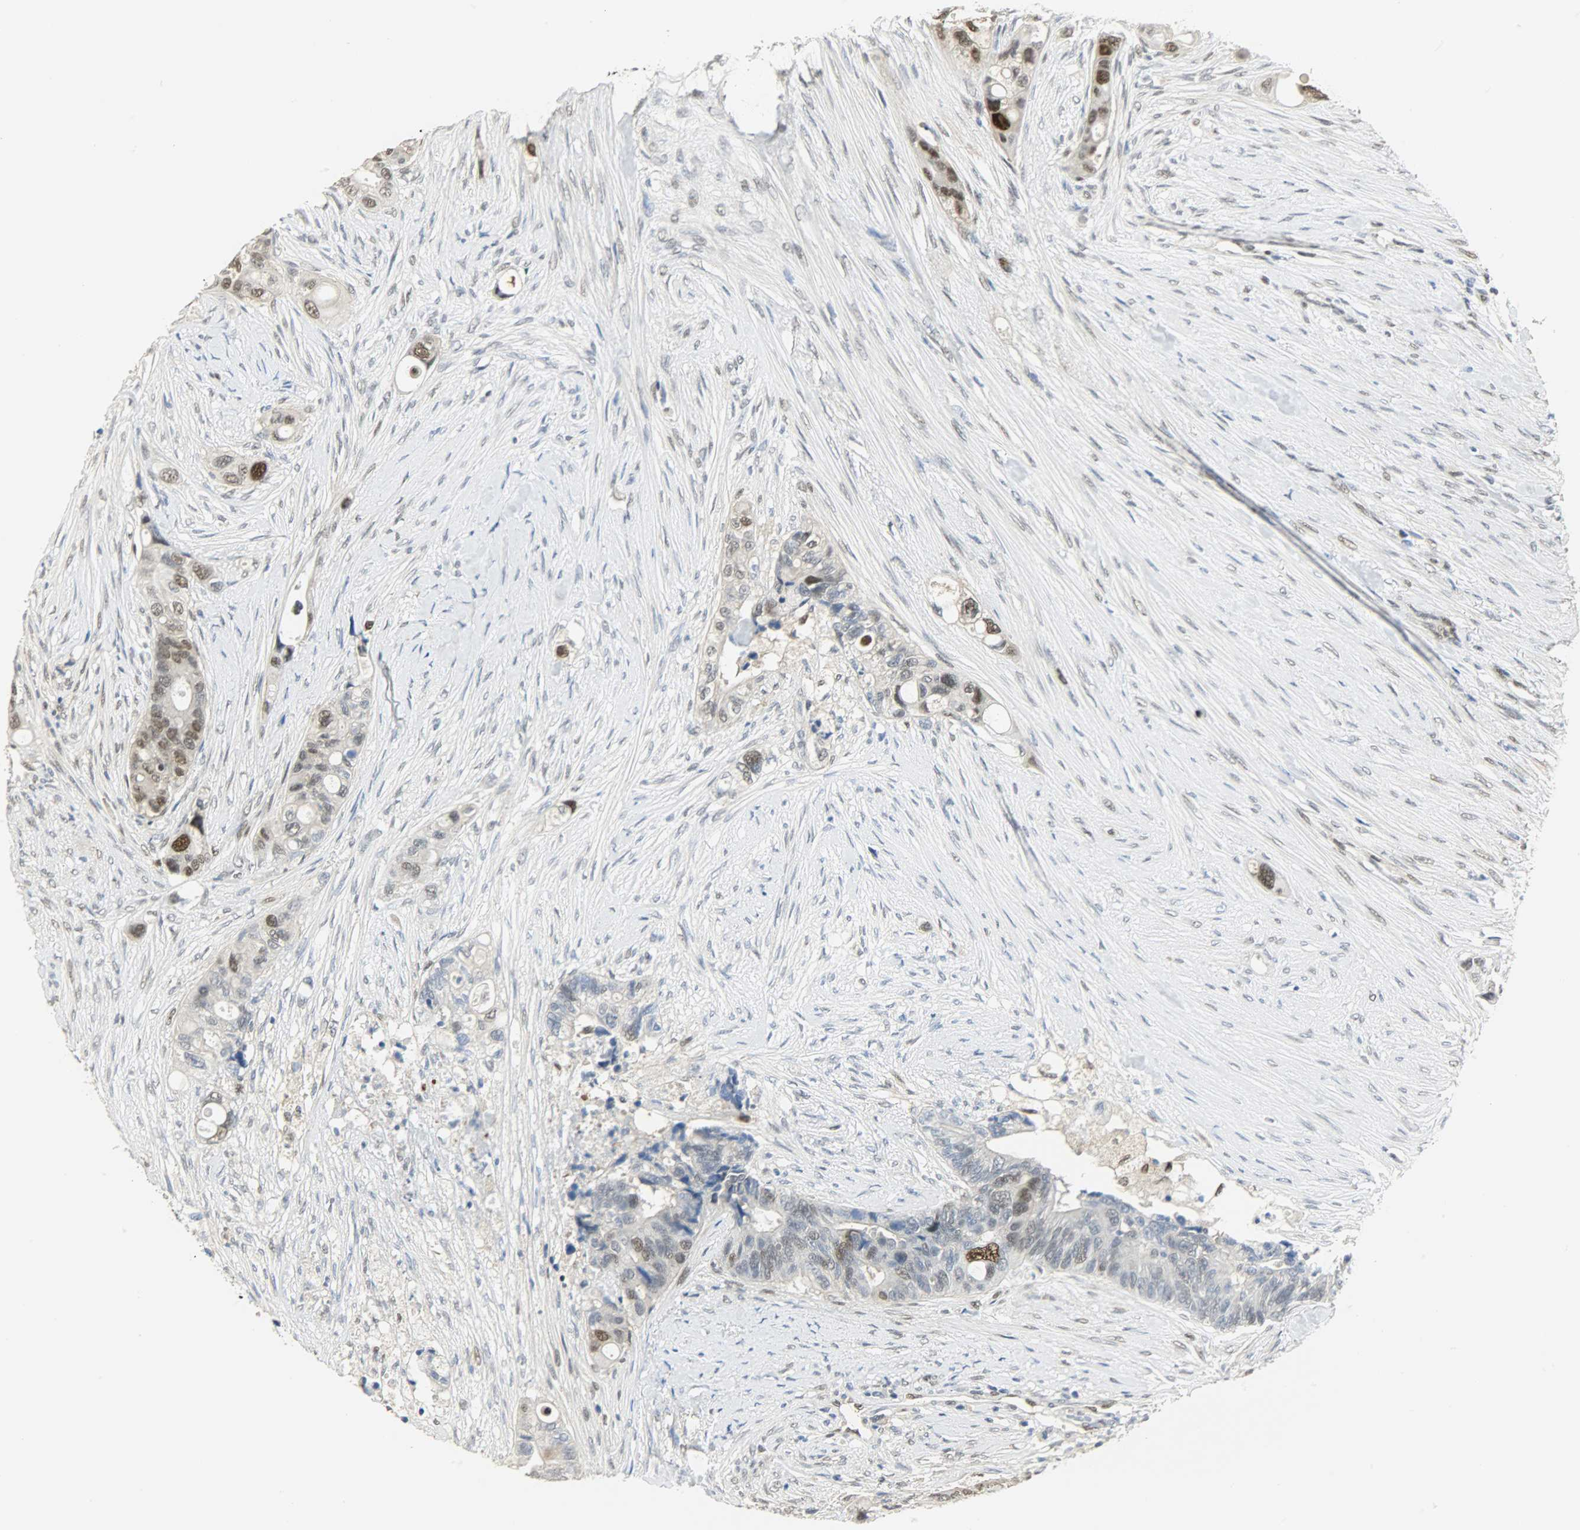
{"staining": {"intensity": "moderate", "quantity": "25%-75%", "location": "nuclear"}, "tissue": "colorectal cancer", "cell_type": "Tumor cells", "image_type": "cancer", "snomed": [{"axis": "morphology", "description": "Adenocarcinoma, NOS"}, {"axis": "topography", "description": "Colon"}], "caption": "IHC micrograph of adenocarcinoma (colorectal) stained for a protein (brown), which exhibits medium levels of moderate nuclear expression in approximately 25%-75% of tumor cells.", "gene": "NPEPL1", "patient": {"sex": "female", "age": 57}}